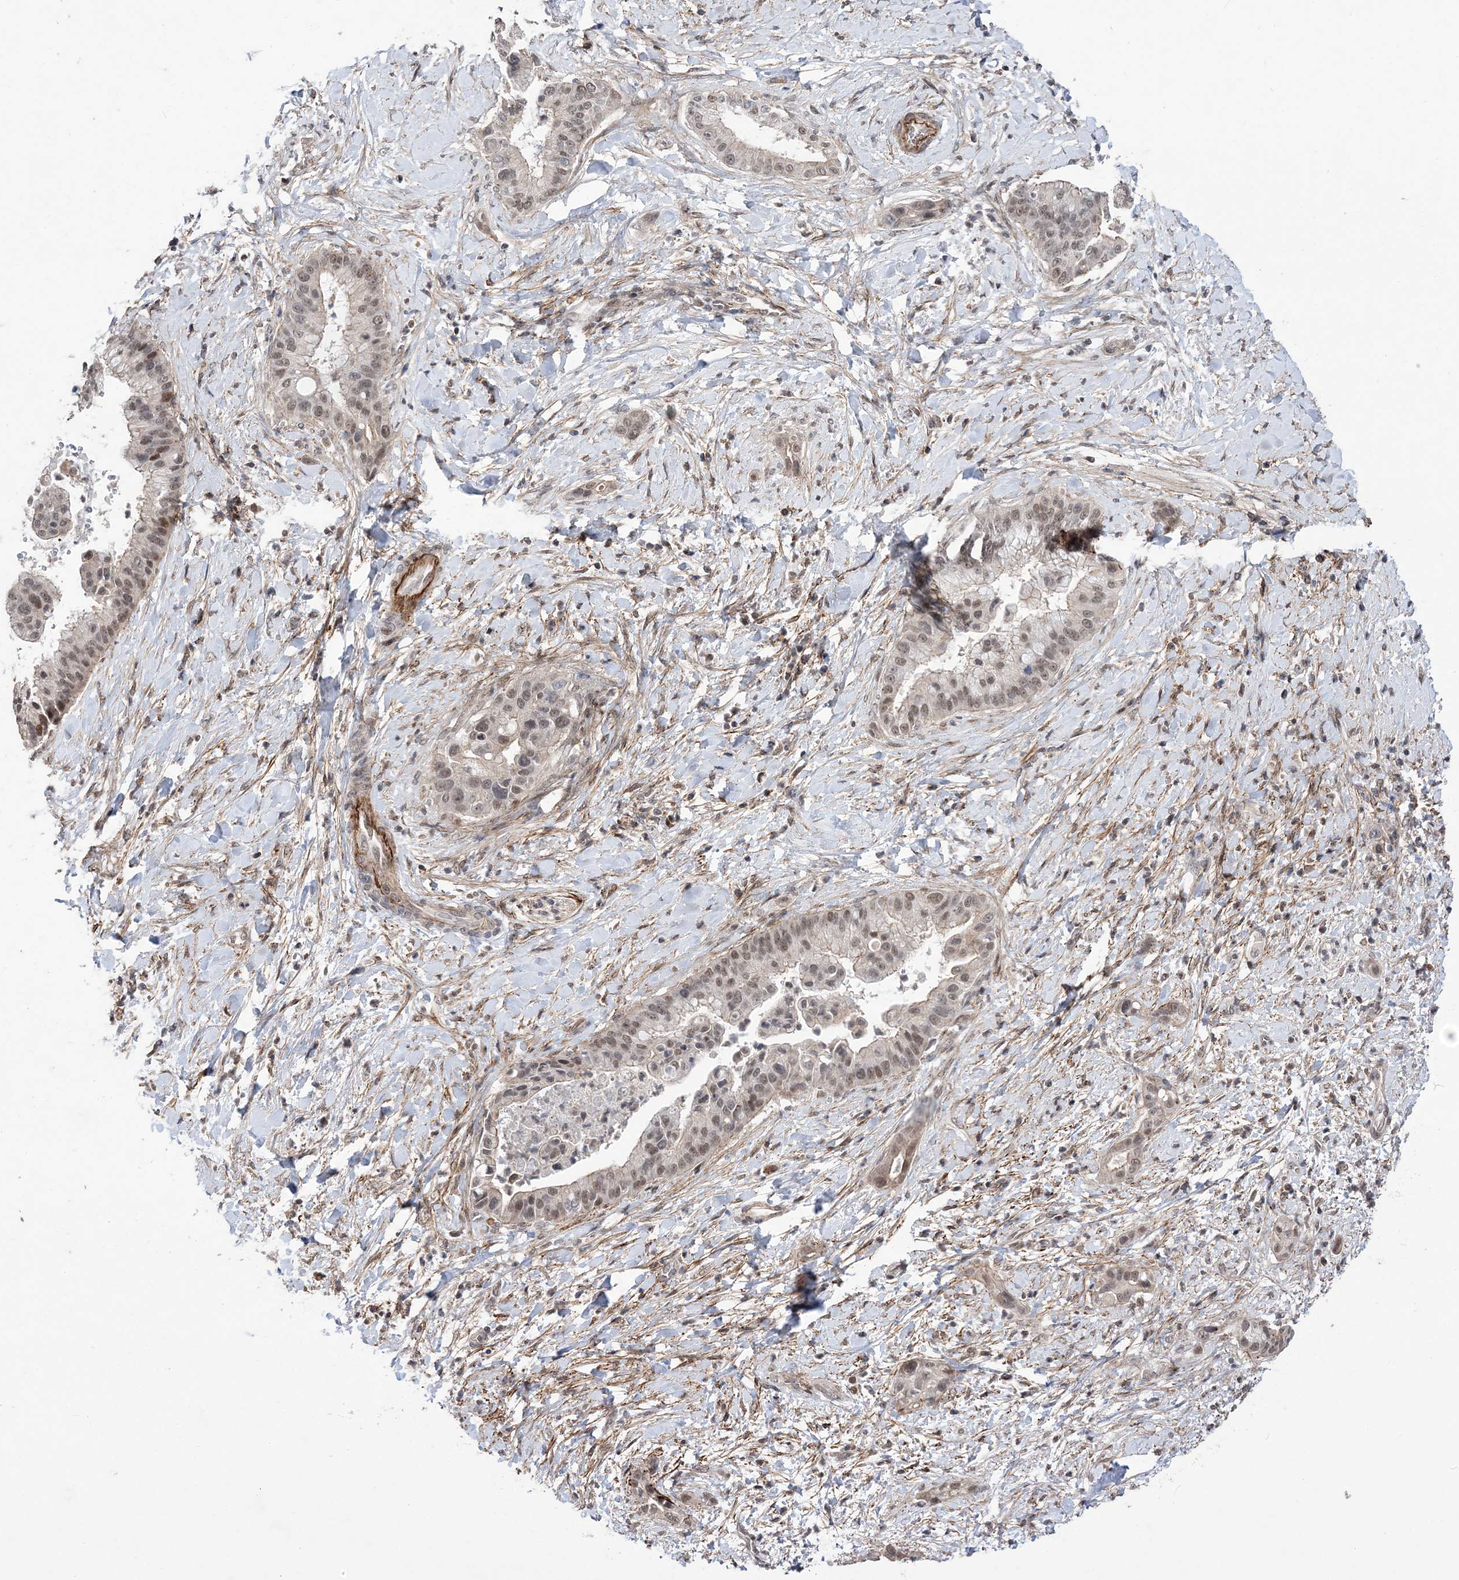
{"staining": {"intensity": "moderate", "quantity": ">75%", "location": "nuclear"}, "tissue": "liver cancer", "cell_type": "Tumor cells", "image_type": "cancer", "snomed": [{"axis": "morphology", "description": "Cholangiocarcinoma"}, {"axis": "topography", "description": "Liver"}], "caption": "Cholangiocarcinoma (liver) tissue displays moderate nuclear expression in about >75% of tumor cells, visualized by immunohistochemistry.", "gene": "BOD1L1", "patient": {"sex": "female", "age": 54}}